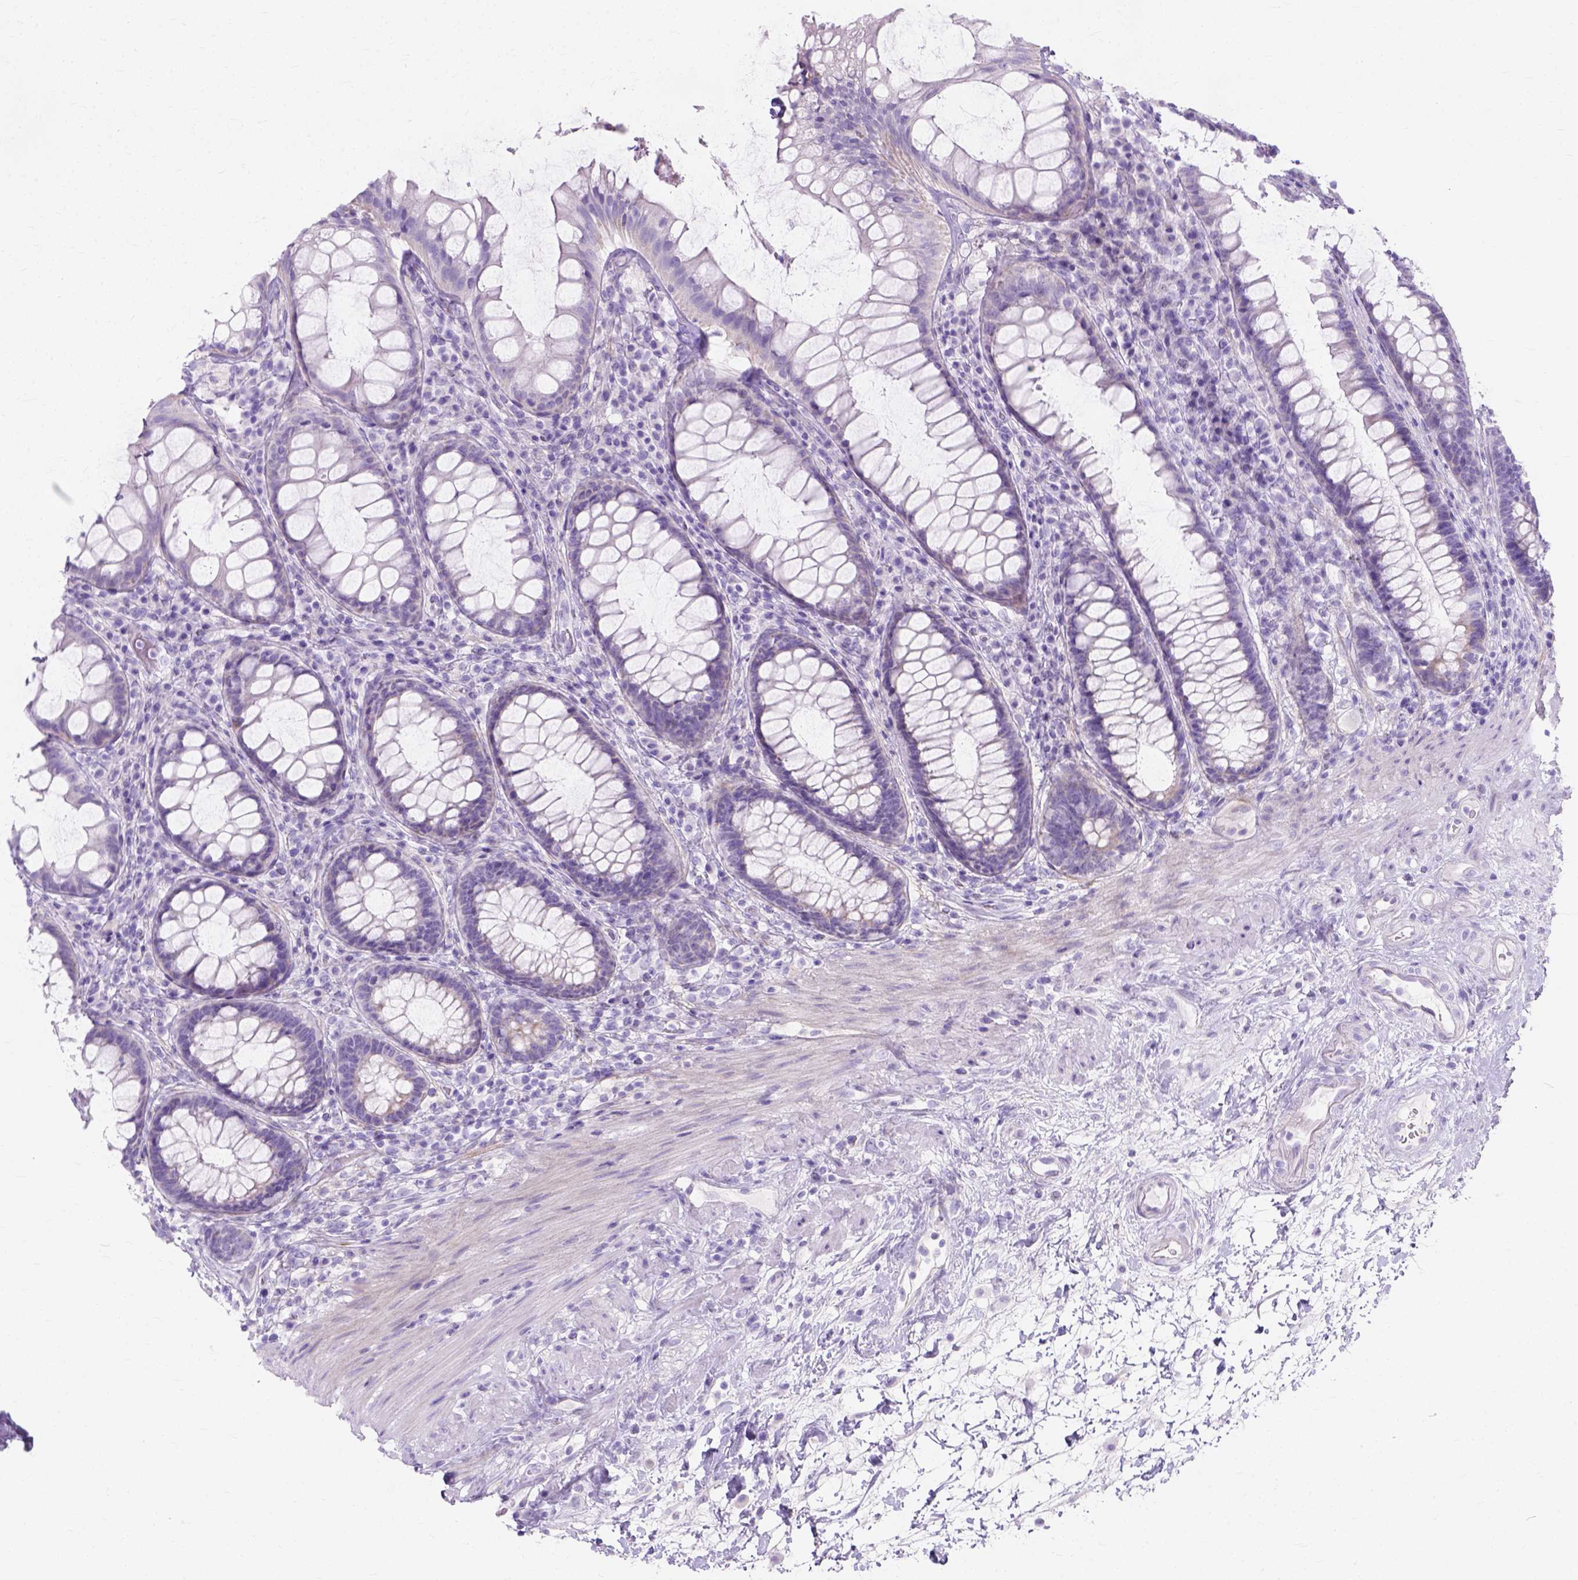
{"staining": {"intensity": "negative", "quantity": "none", "location": "none"}, "tissue": "rectum", "cell_type": "Glandular cells", "image_type": "normal", "snomed": [{"axis": "morphology", "description": "Normal tissue, NOS"}, {"axis": "topography", "description": "Rectum"}], "caption": "Image shows no protein positivity in glandular cells of benign rectum. (DAB immunohistochemistry, high magnification).", "gene": "MYH15", "patient": {"sex": "male", "age": 72}}